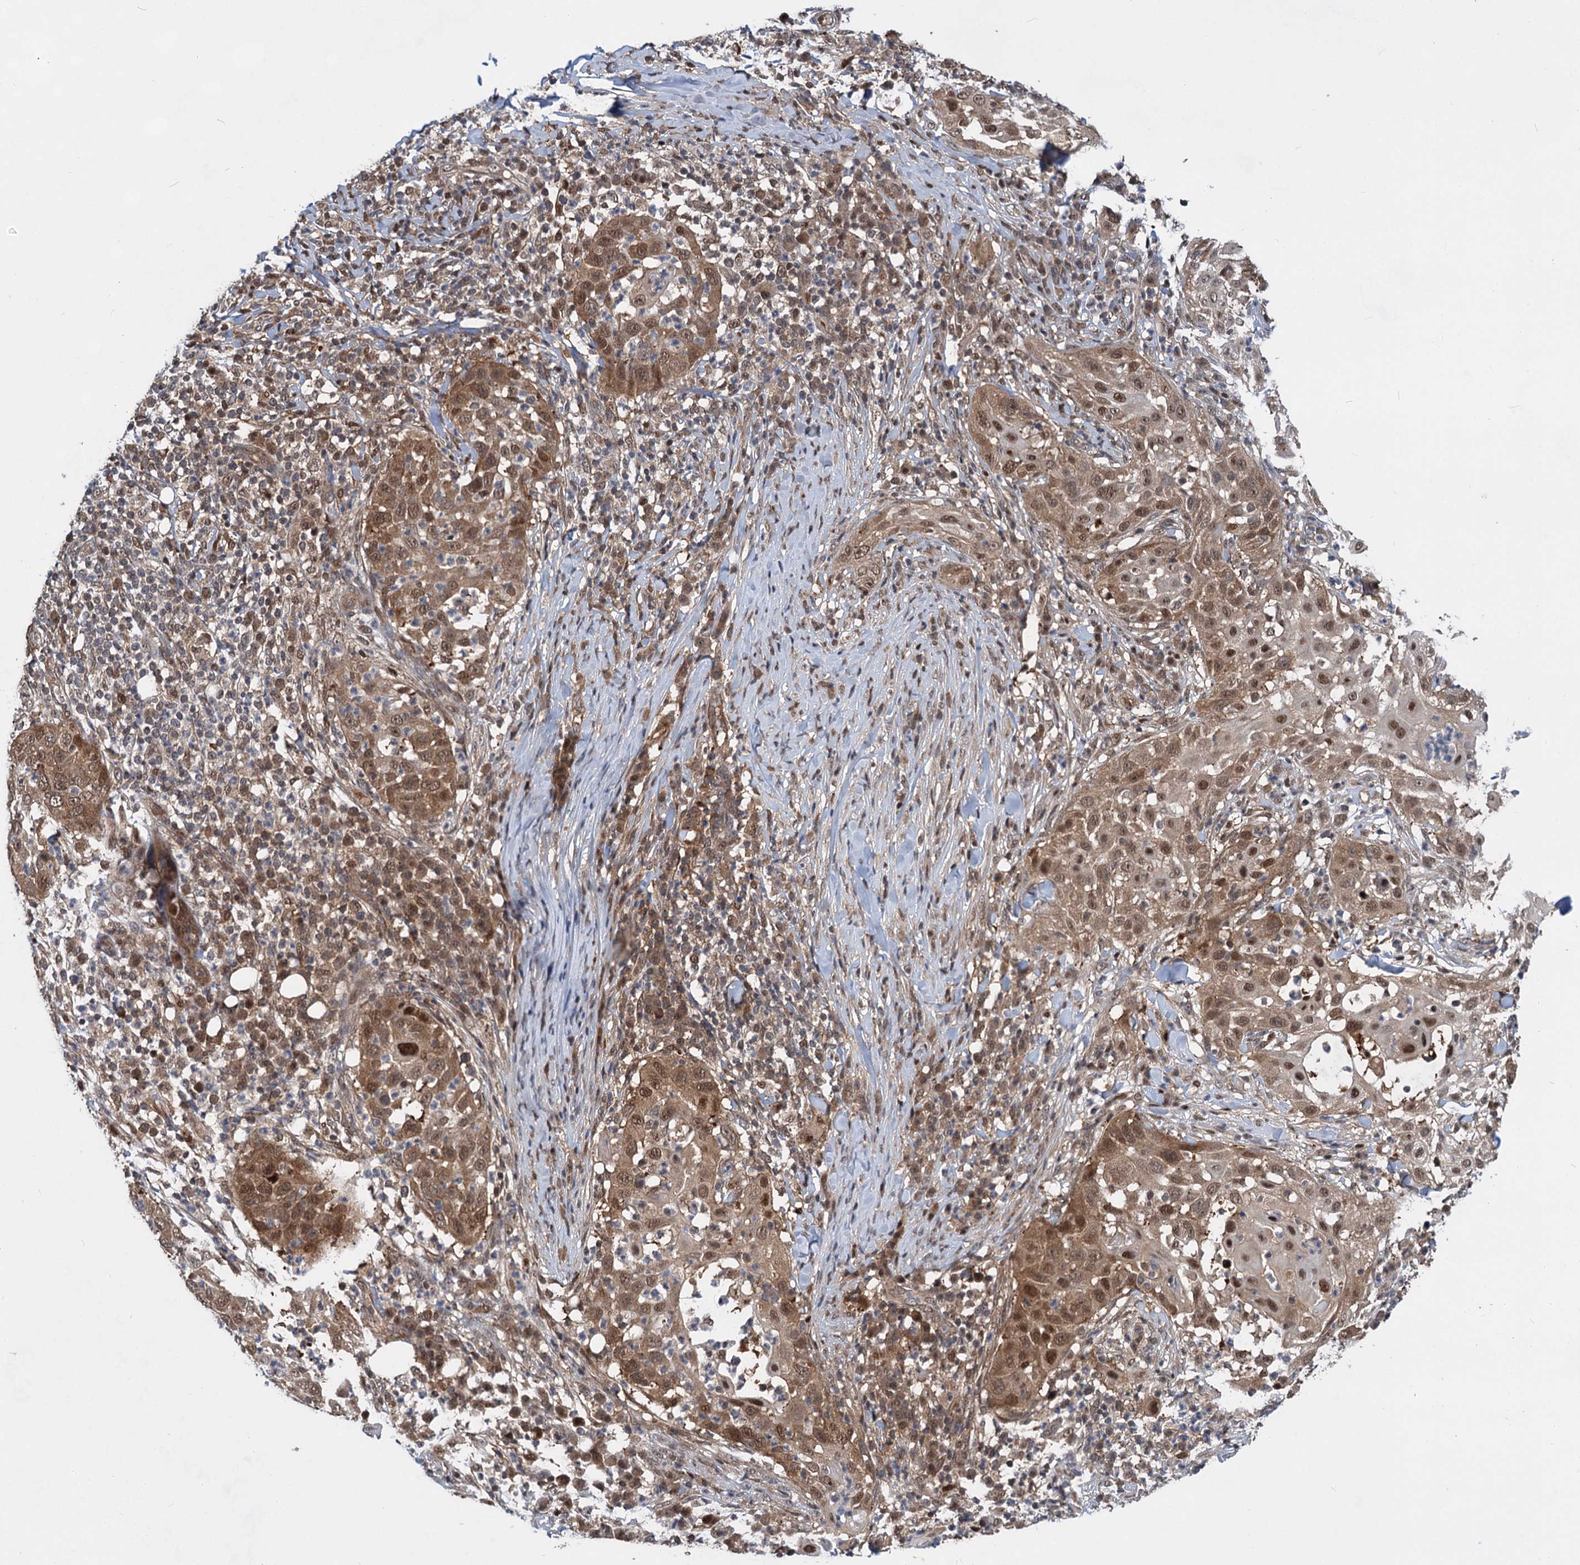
{"staining": {"intensity": "moderate", "quantity": ">75%", "location": "cytoplasmic/membranous,nuclear"}, "tissue": "skin cancer", "cell_type": "Tumor cells", "image_type": "cancer", "snomed": [{"axis": "morphology", "description": "Squamous cell carcinoma, NOS"}, {"axis": "topography", "description": "Skin"}], "caption": "Brown immunohistochemical staining in human squamous cell carcinoma (skin) reveals moderate cytoplasmic/membranous and nuclear expression in approximately >75% of tumor cells.", "gene": "GPBP1", "patient": {"sex": "female", "age": 44}}